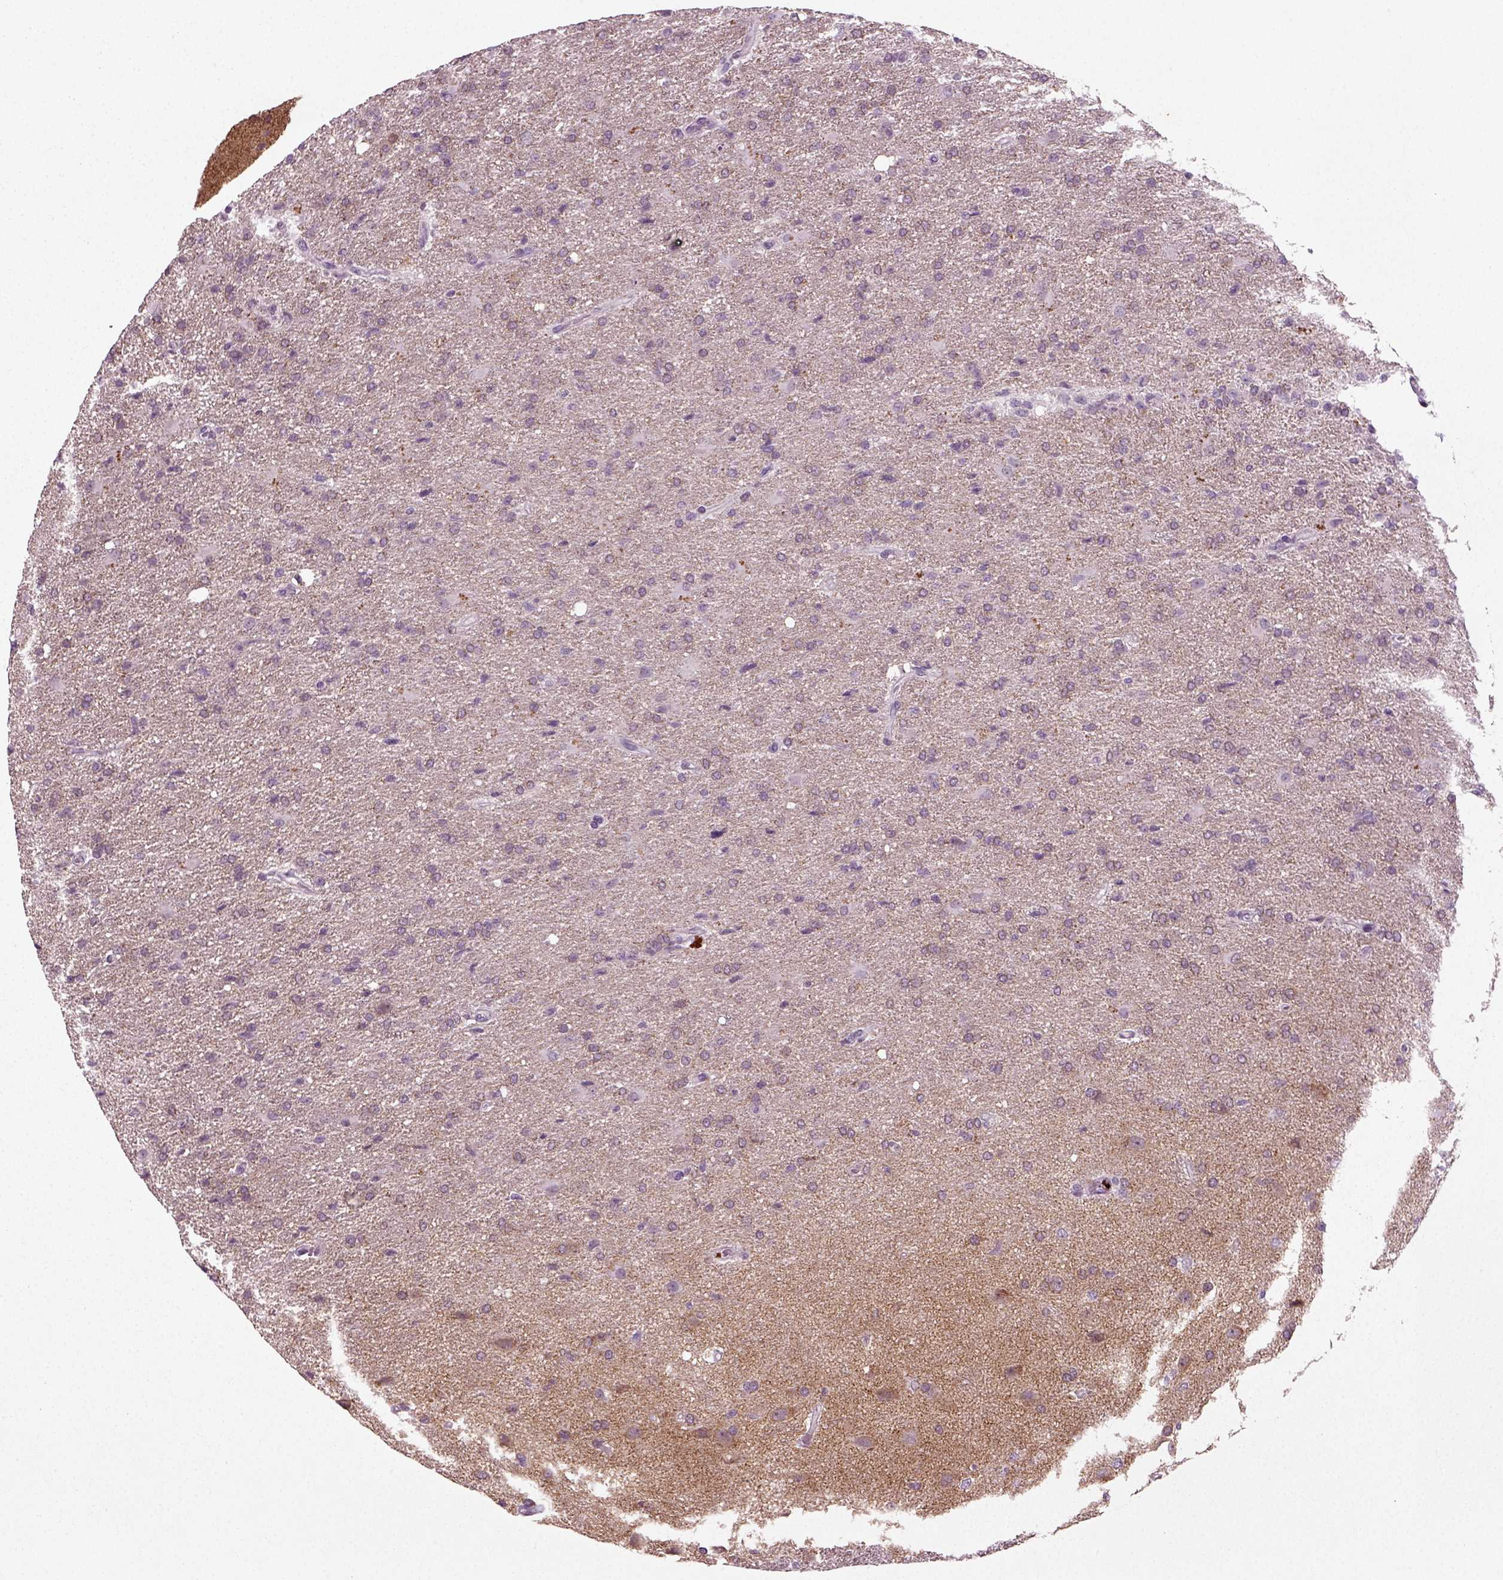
{"staining": {"intensity": "negative", "quantity": "none", "location": "none"}, "tissue": "glioma", "cell_type": "Tumor cells", "image_type": "cancer", "snomed": [{"axis": "morphology", "description": "Glioma, malignant, High grade"}, {"axis": "topography", "description": "Brain"}], "caption": "There is no significant positivity in tumor cells of high-grade glioma (malignant). (DAB immunohistochemistry visualized using brightfield microscopy, high magnification).", "gene": "SYNGAP1", "patient": {"sex": "male", "age": 68}}